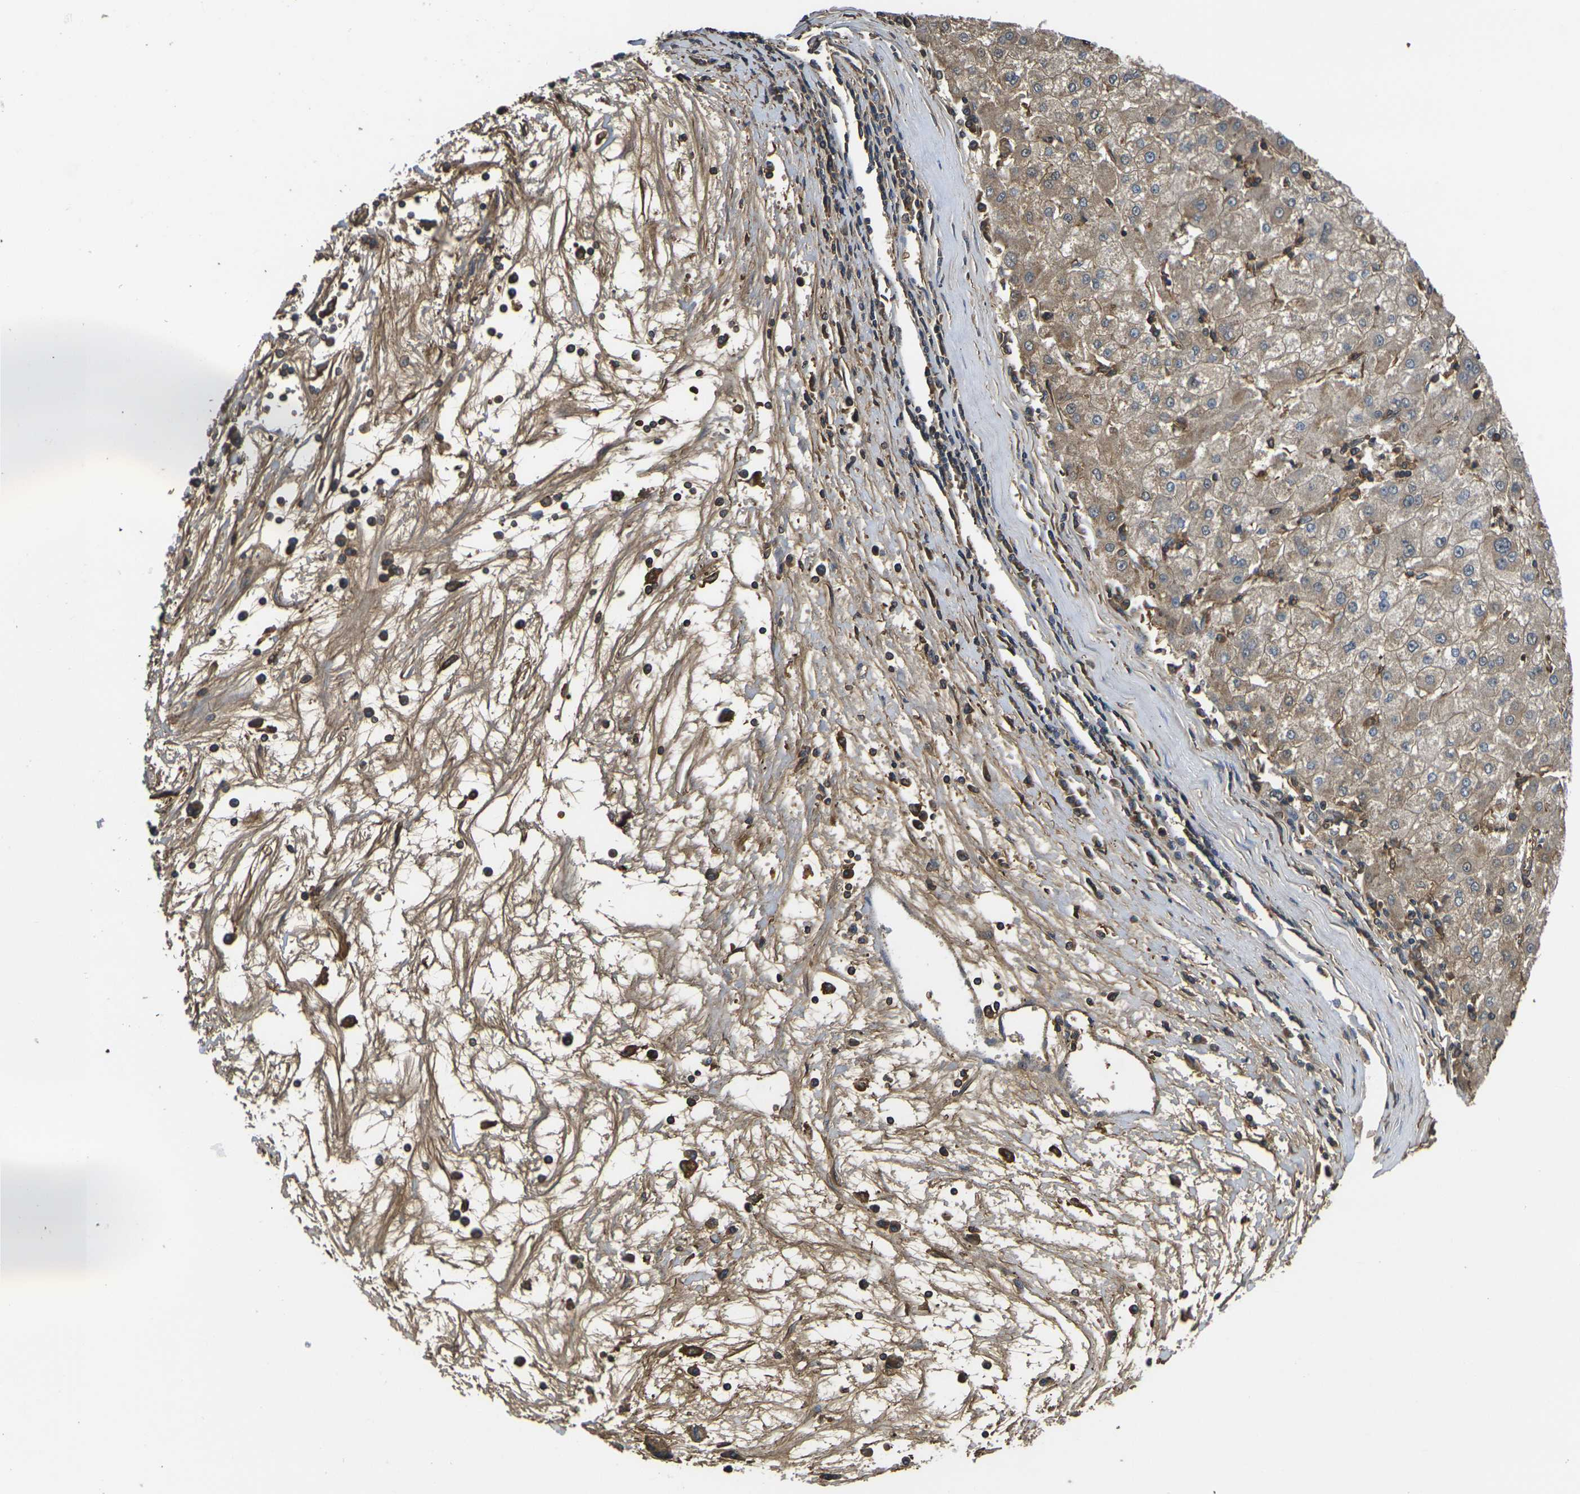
{"staining": {"intensity": "weak", "quantity": ">75%", "location": "cytoplasmic/membranous,nuclear"}, "tissue": "liver cancer", "cell_type": "Tumor cells", "image_type": "cancer", "snomed": [{"axis": "morphology", "description": "Carcinoma, Hepatocellular, NOS"}, {"axis": "topography", "description": "Liver"}], "caption": "Liver hepatocellular carcinoma stained with immunohistochemistry (IHC) displays weak cytoplasmic/membranous and nuclear expression in approximately >75% of tumor cells.", "gene": "HSPG2", "patient": {"sex": "male", "age": 72}}